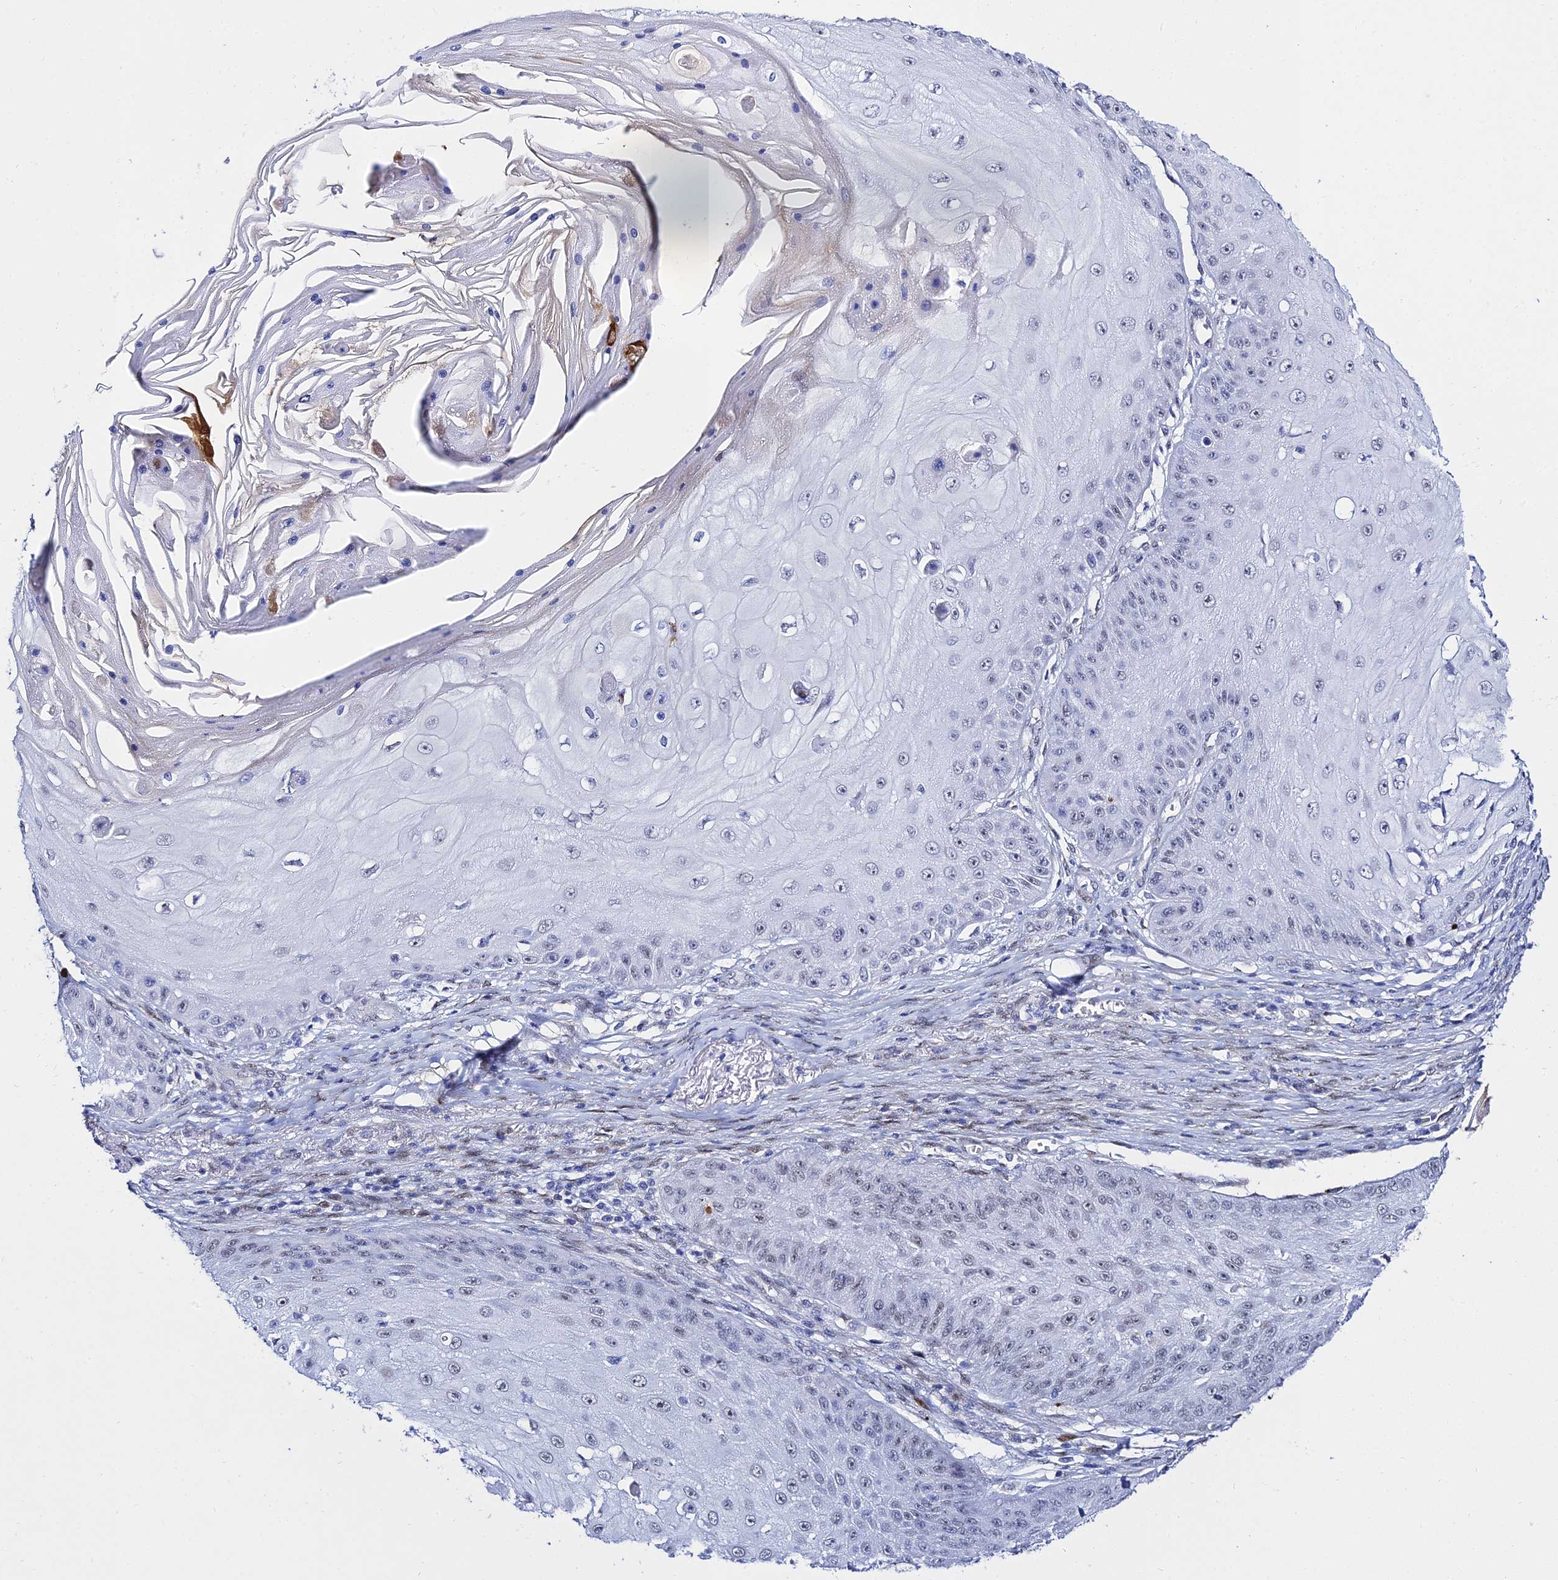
{"staining": {"intensity": "negative", "quantity": "none", "location": "none"}, "tissue": "skin cancer", "cell_type": "Tumor cells", "image_type": "cancer", "snomed": [{"axis": "morphology", "description": "Squamous cell carcinoma, NOS"}, {"axis": "topography", "description": "Skin"}], "caption": "This is a histopathology image of IHC staining of skin cancer, which shows no positivity in tumor cells. The staining was performed using DAB (3,3'-diaminobenzidine) to visualize the protein expression in brown, while the nuclei were stained in blue with hematoxylin (Magnification: 20x).", "gene": "POFUT2", "patient": {"sex": "male", "age": 70}}